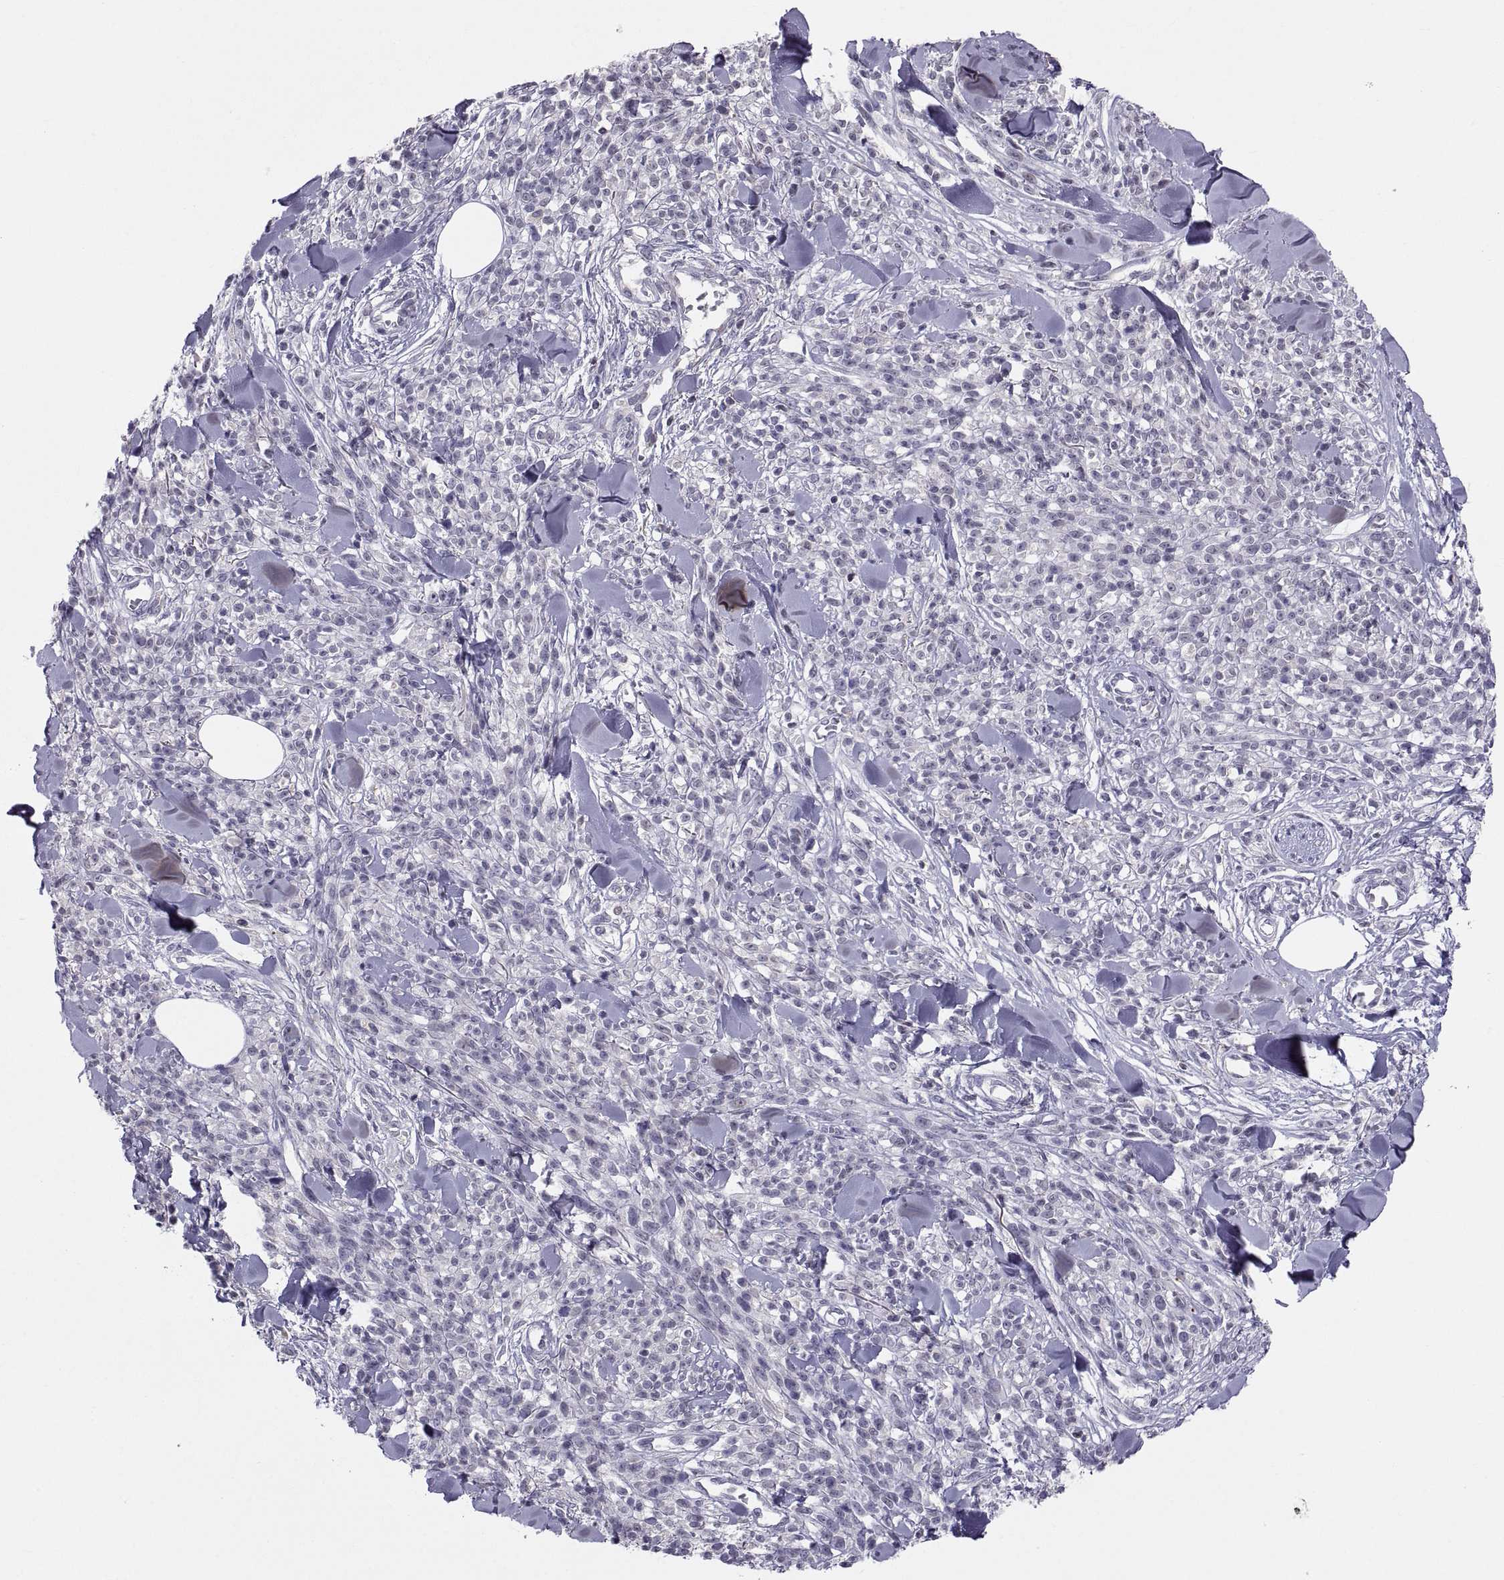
{"staining": {"intensity": "negative", "quantity": "none", "location": "none"}, "tissue": "melanoma", "cell_type": "Tumor cells", "image_type": "cancer", "snomed": [{"axis": "morphology", "description": "Malignant melanoma, NOS"}, {"axis": "topography", "description": "Skin"}, {"axis": "topography", "description": "Skin of trunk"}], "caption": "The immunohistochemistry (IHC) photomicrograph has no significant staining in tumor cells of malignant melanoma tissue. Nuclei are stained in blue.", "gene": "ERO1A", "patient": {"sex": "male", "age": 74}}